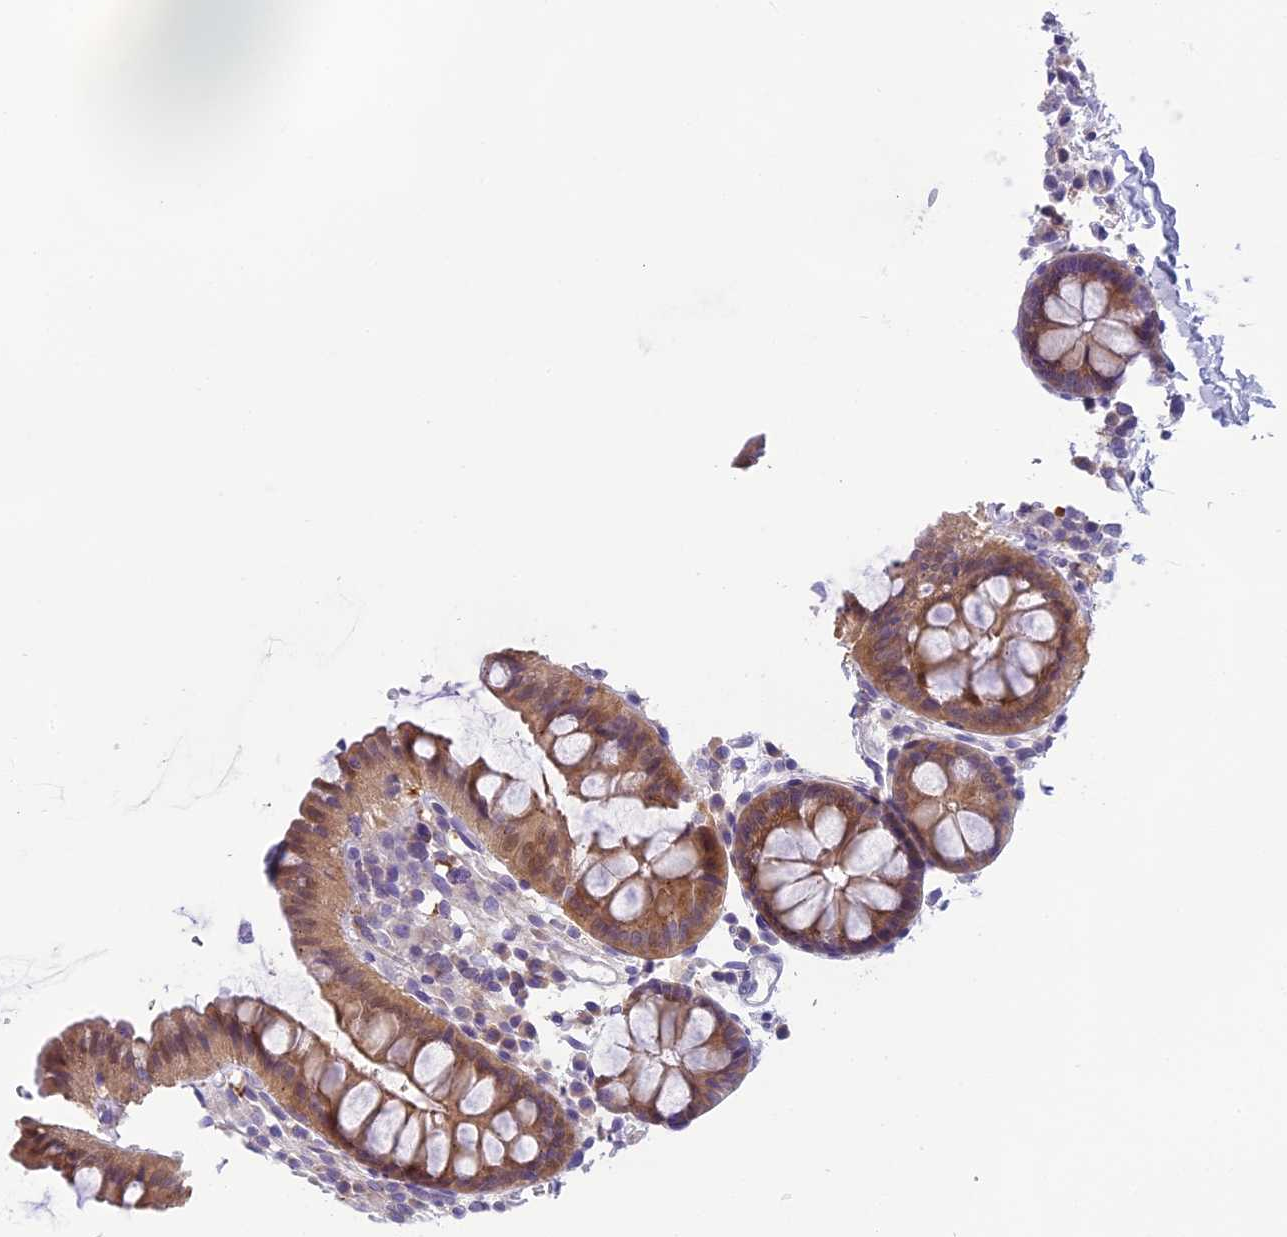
{"staining": {"intensity": "negative", "quantity": "none", "location": "none"}, "tissue": "colon", "cell_type": "Endothelial cells", "image_type": "normal", "snomed": [{"axis": "morphology", "description": "Normal tissue, NOS"}, {"axis": "topography", "description": "Colon"}], "caption": "Endothelial cells show no significant protein expression in benign colon. Nuclei are stained in blue.", "gene": "ARHGEF37", "patient": {"sex": "male", "age": 75}}